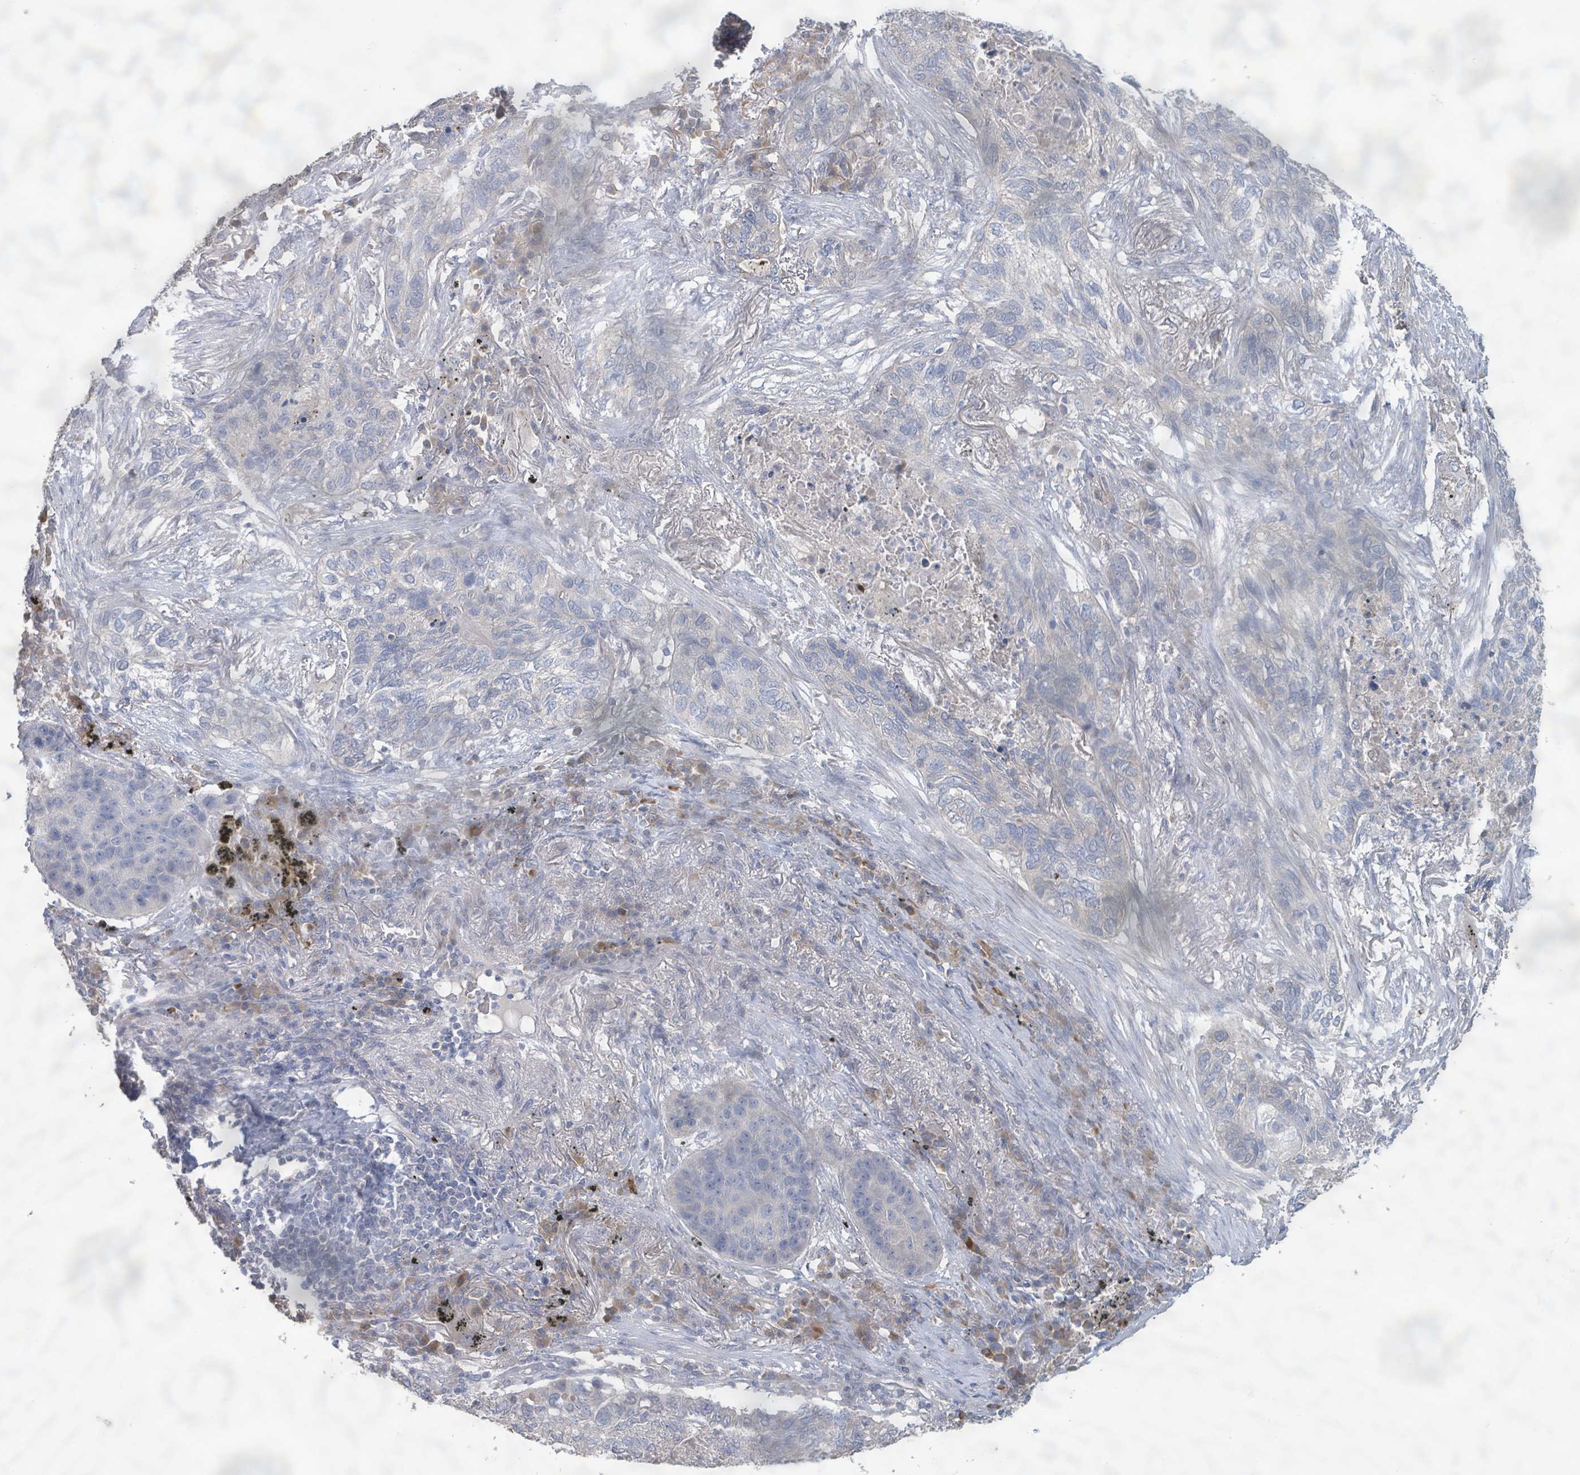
{"staining": {"intensity": "negative", "quantity": "none", "location": "none"}, "tissue": "lung cancer", "cell_type": "Tumor cells", "image_type": "cancer", "snomed": [{"axis": "morphology", "description": "Squamous cell carcinoma, NOS"}, {"axis": "topography", "description": "Lung"}], "caption": "The histopathology image demonstrates no staining of tumor cells in lung squamous cell carcinoma.", "gene": "KCNS2", "patient": {"sex": "female", "age": 63}}